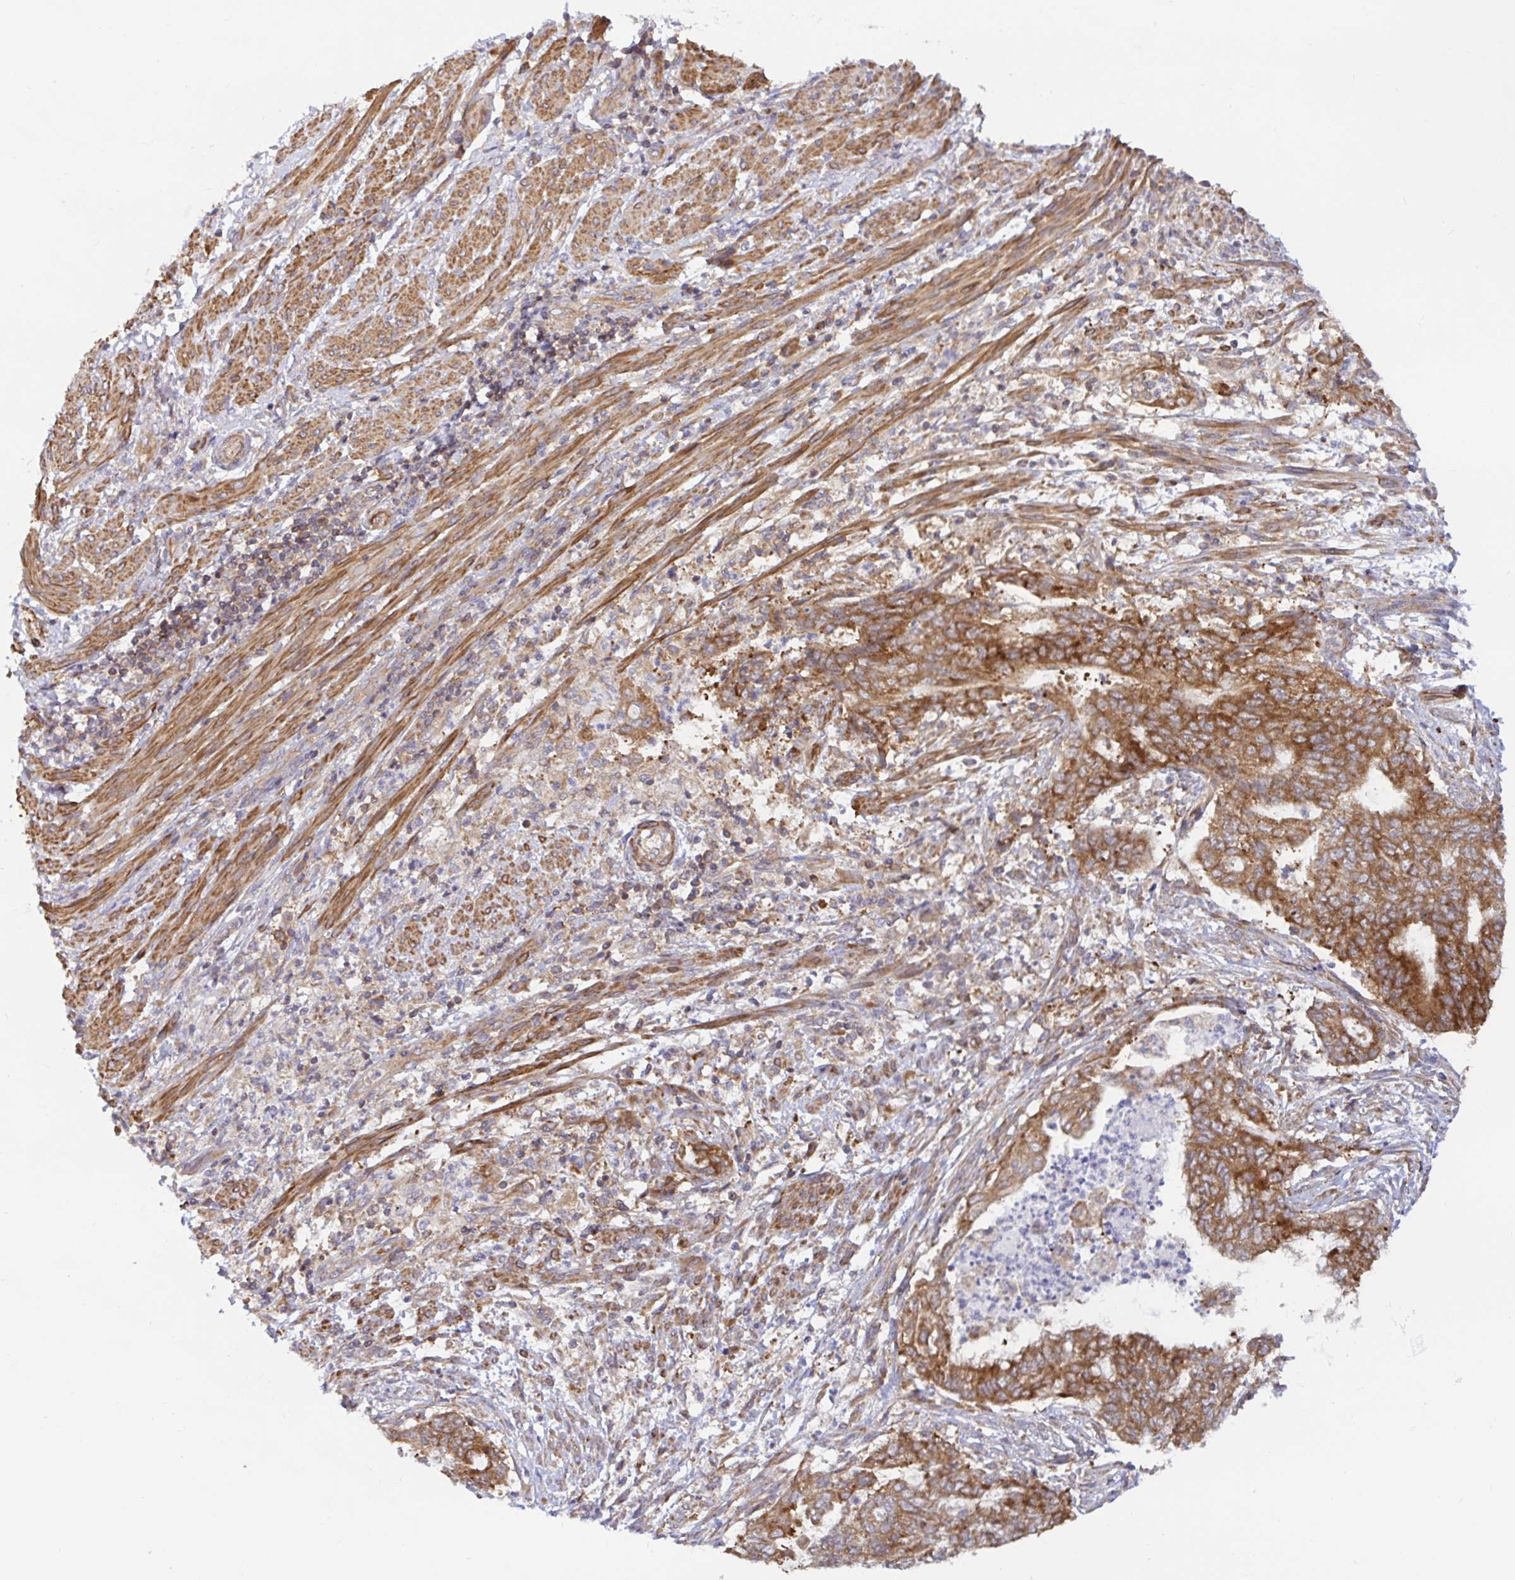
{"staining": {"intensity": "strong", "quantity": ">75%", "location": "cytoplasmic/membranous"}, "tissue": "endometrial cancer", "cell_type": "Tumor cells", "image_type": "cancer", "snomed": [{"axis": "morphology", "description": "Adenocarcinoma, NOS"}, {"axis": "topography", "description": "Endometrium"}], "caption": "Approximately >75% of tumor cells in endometrial cancer exhibit strong cytoplasmic/membranous protein expression as visualized by brown immunohistochemical staining.", "gene": "LARP1", "patient": {"sex": "female", "age": 65}}